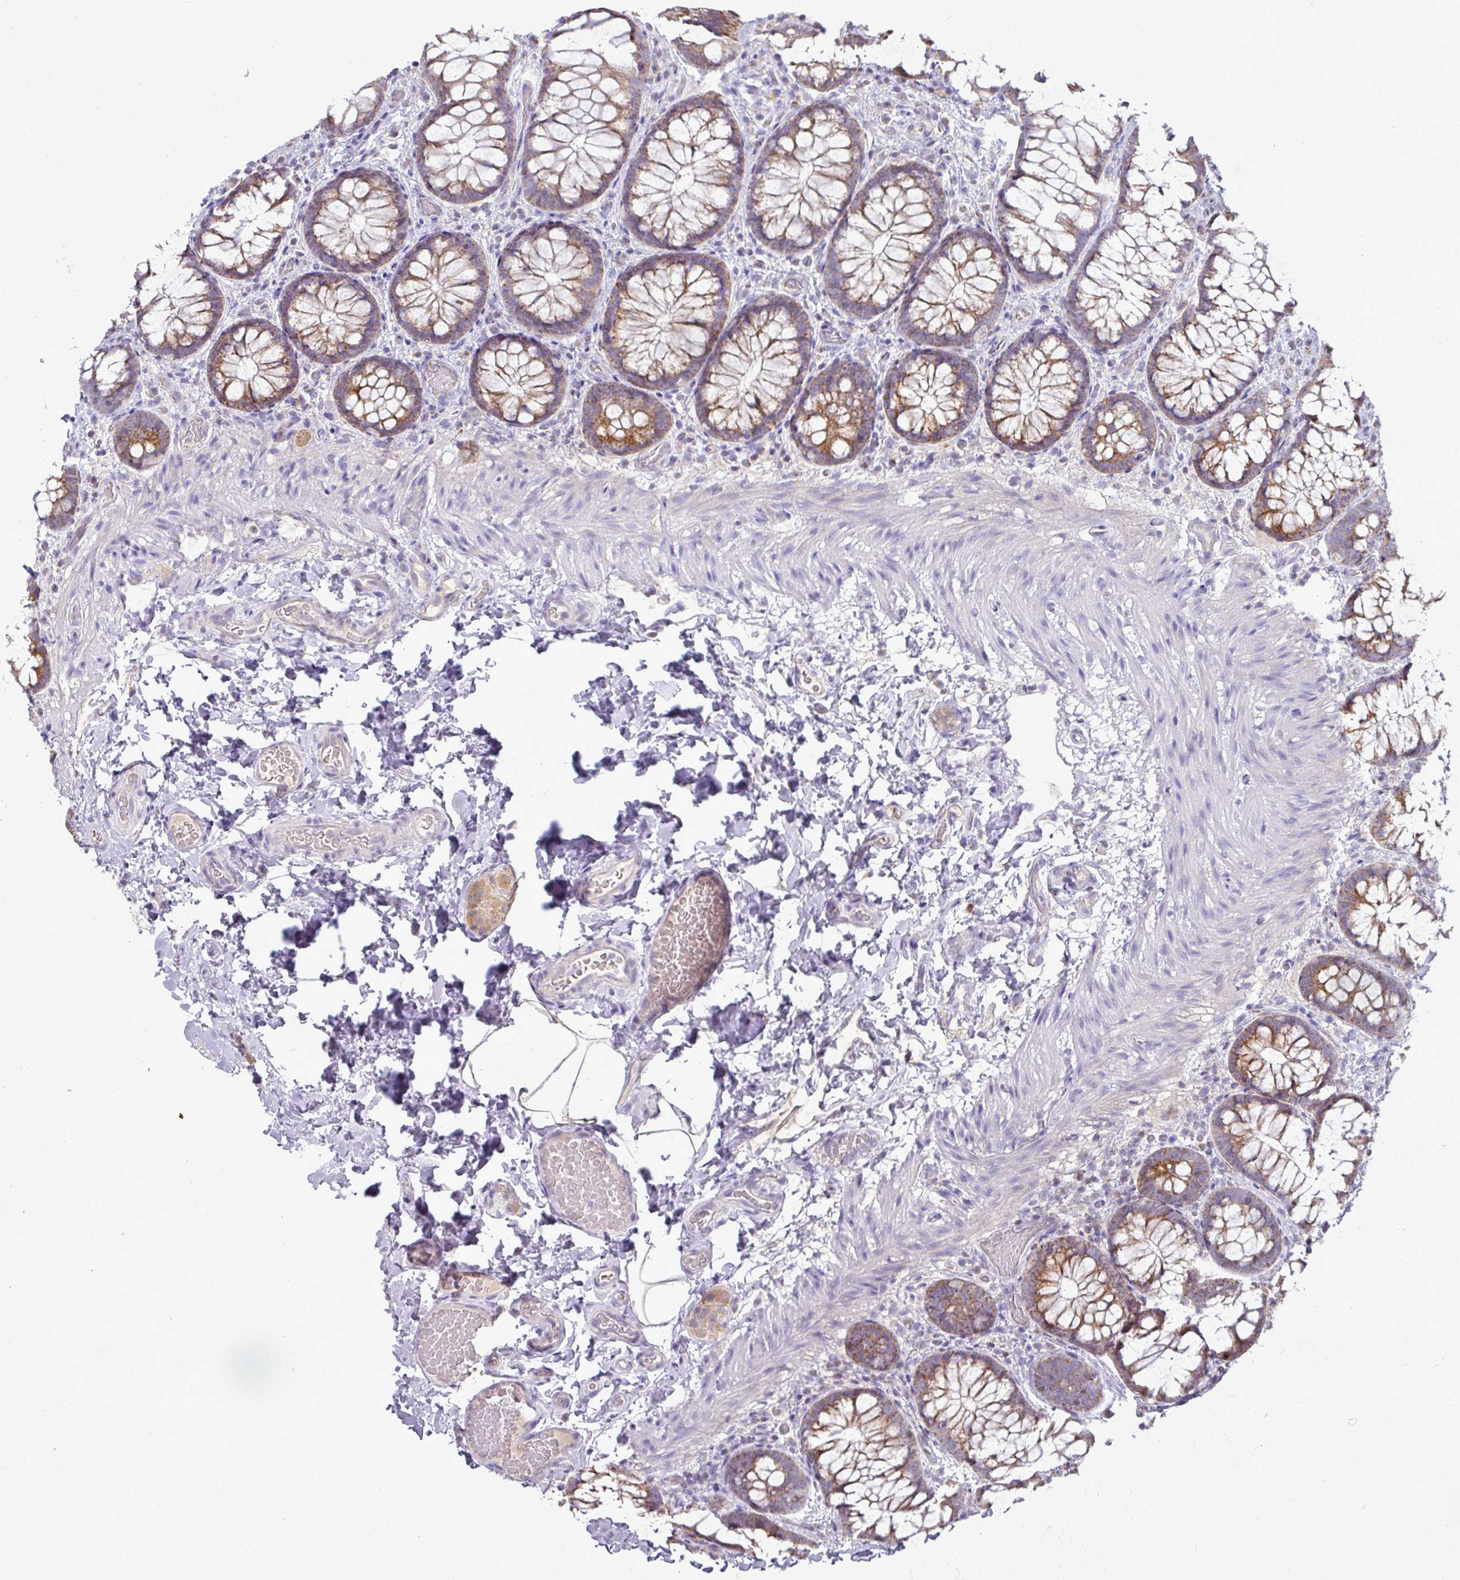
{"staining": {"intensity": "weak", "quantity": "25%-75%", "location": "cytoplasmic/membranous"}, "tissue": "colon", "cell_type": "Endothelial cells", "image_type": "normal", "snomed": [{"axis": "morphology", "description": "Normal tissue, NOS"}, {"axis": "topography", "description": "Colon"}], "caption": "An immunohistochemistry image of benign tissue is shown. Protein staining in brown shows weak cytoplasmic/membranous positivity in colon within endothelial cells.", "gene": "TRAPPC1", "patient": {"sex": "male", "age": 46}}